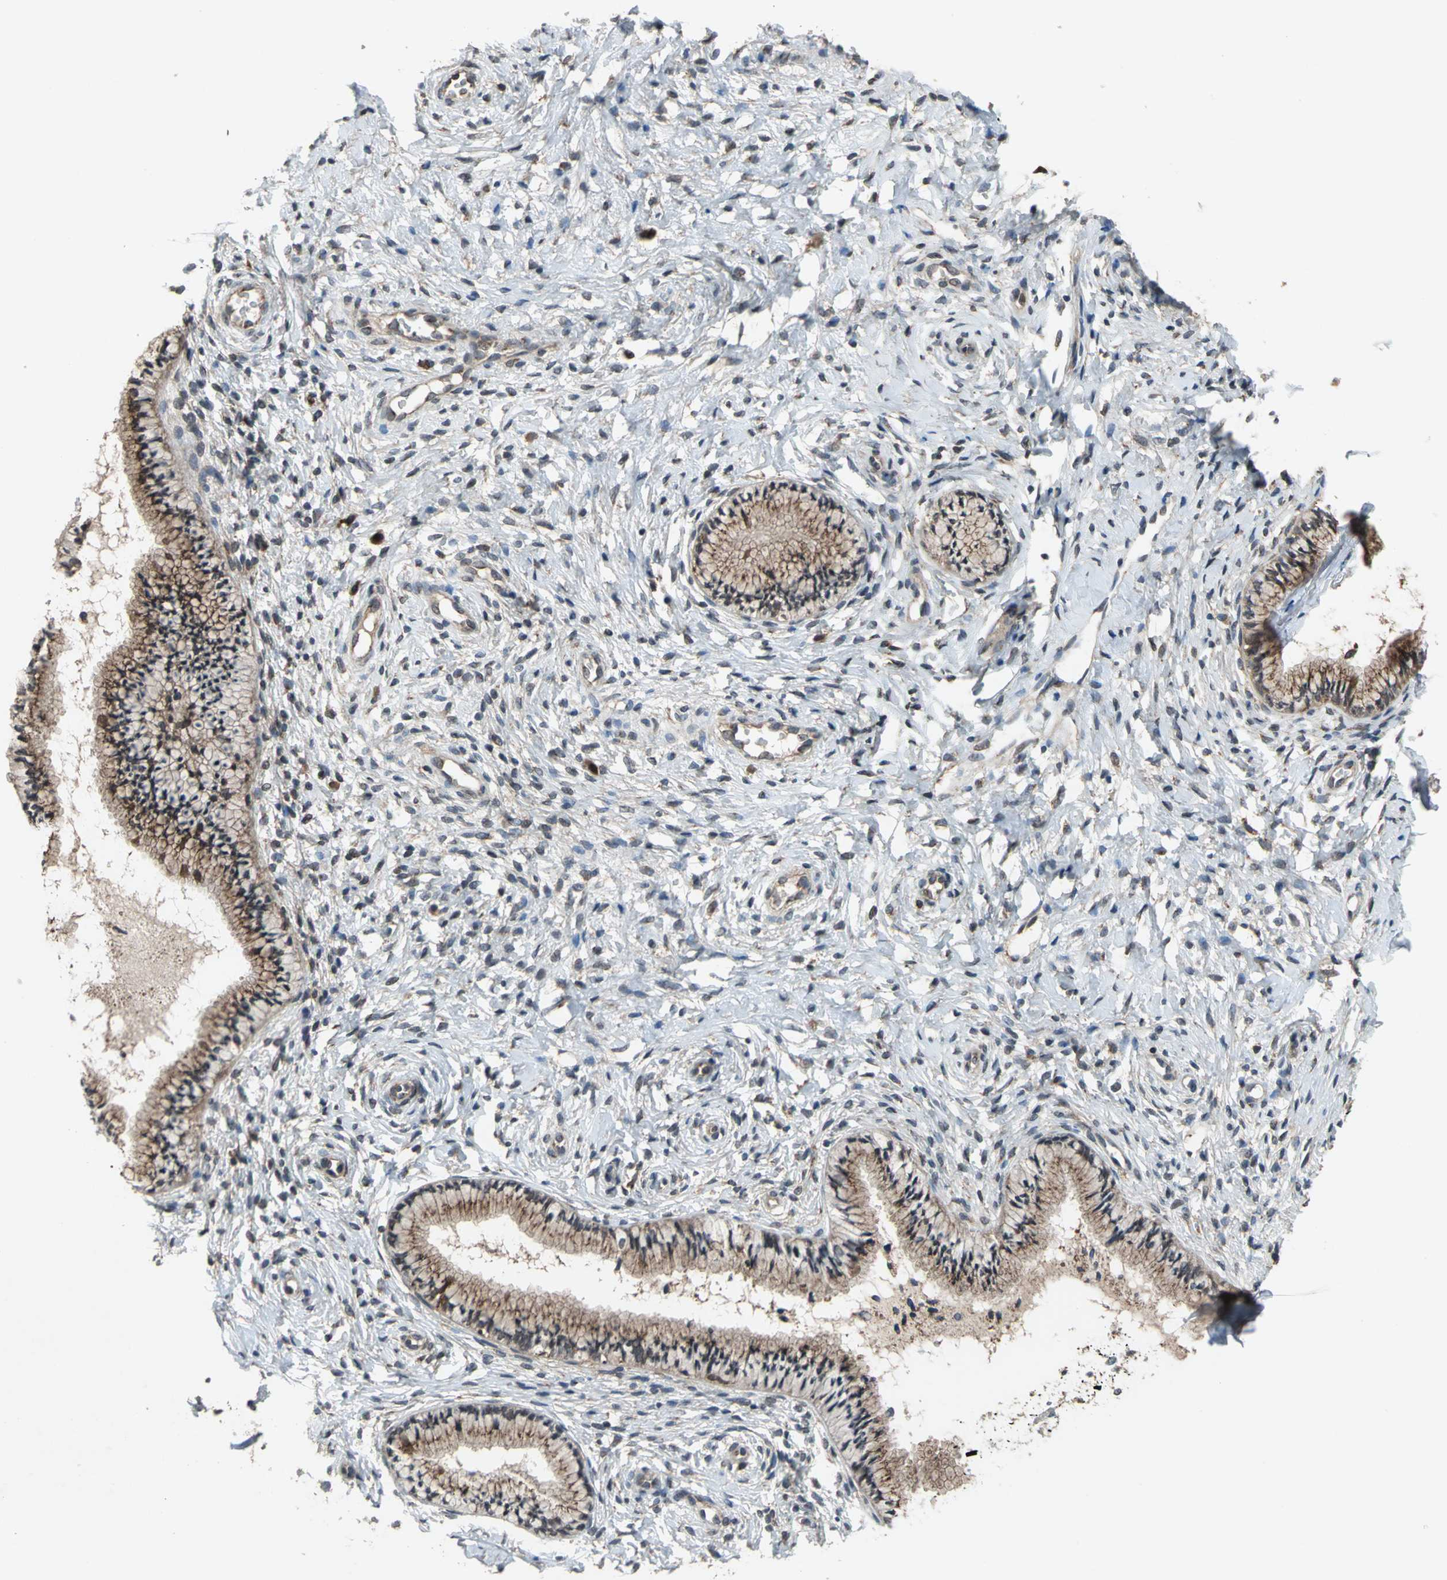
{"staining": {"intensity": "moderate", "quantity": ">75%", "location": "cytoplasmic/membranous"}, "tissue": "cervix", "cell_type": "Glandular cells", "image_type": "normal", "snomed": [{"axis": "morphology", "description": "Normal tissue, NOS"}, {"axis": "topography", "description": "Cervix"}], "caption": "IHC staining of benign cervix, which displays medium levels of moderate cytoplasmic/membranous positivity in approximately >75% of glandular cells indicating moderate cytoplasmic/membranous protein staining. The staining was performed using DAB (3,3'-diaminobenzidine) (brown) for protein detection and nuclei were counterstained in hematoxylin (blue).", "gene": "NFKBIE", "patient": {"sex": "female", "age": 46}}